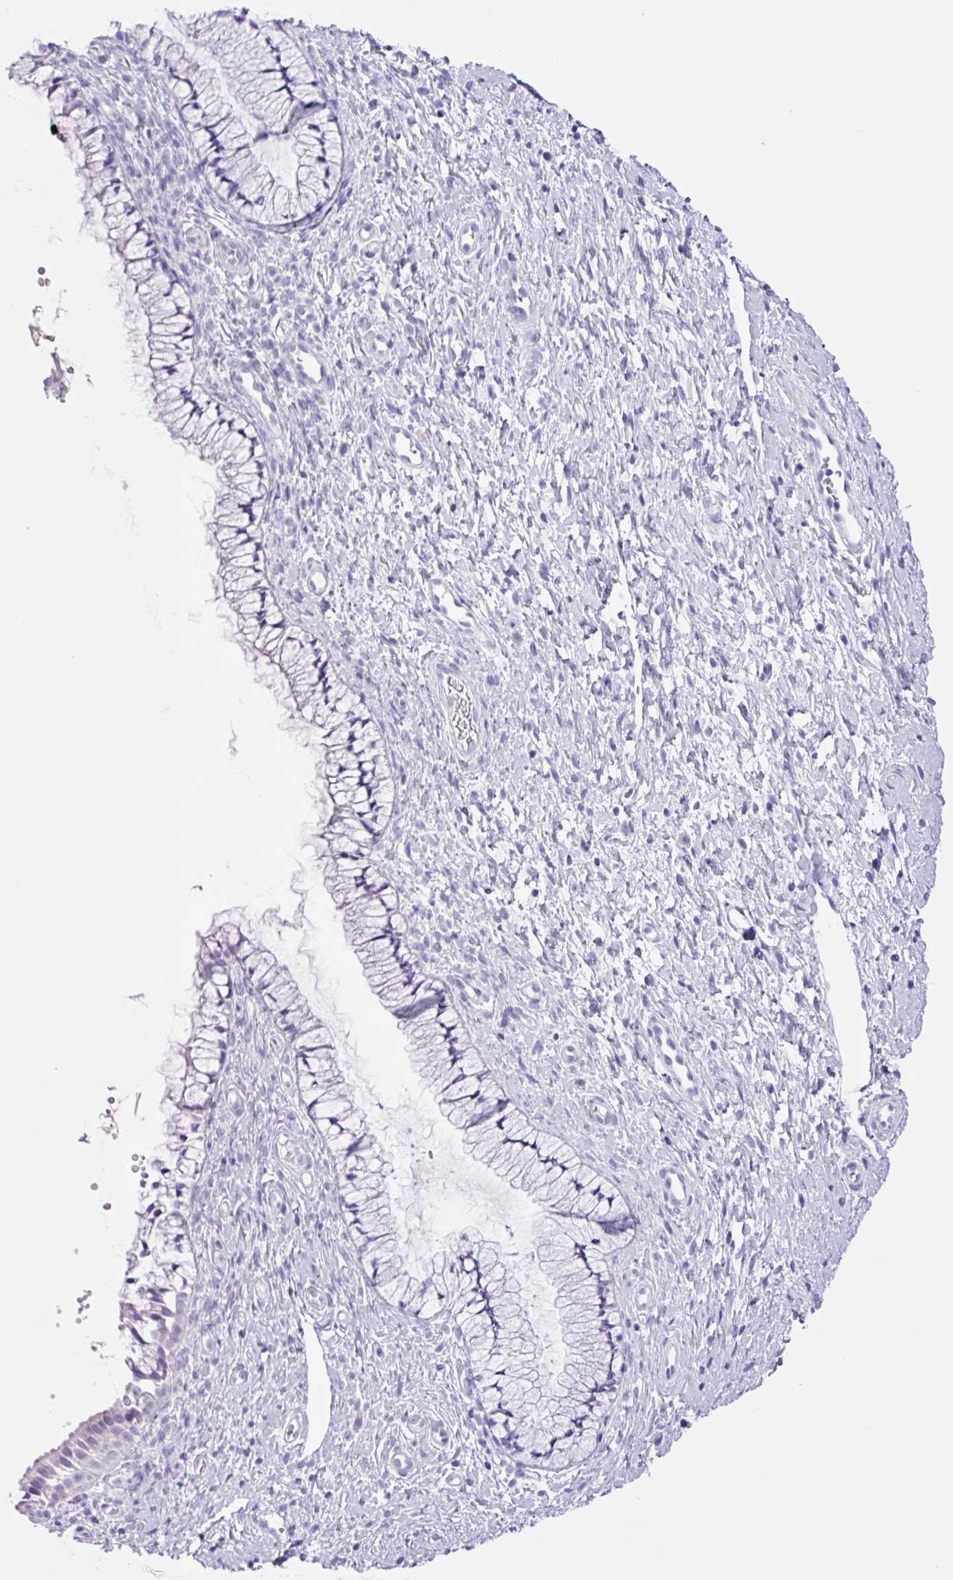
{"staining": {"intensity": "negative", "quantity": "none", "location": "none"}, "tissue": "cervix", "cell_type": "Glandular cells", "image_type": "normal", "snomed": [{"axis": "morphology", "description": "Normal tissue, NOS"}, {"axis": "topography", "description": "Cervix"}], "caption": "Immunohistochemistry micrograph of normal cervix: human cervix stained with DAB (3,3'-diaminobenzidine) exhibits no significant protein staining in glandular cells.", "gene": "AGO3", "patient": {"sex": "female", "age": 36}}